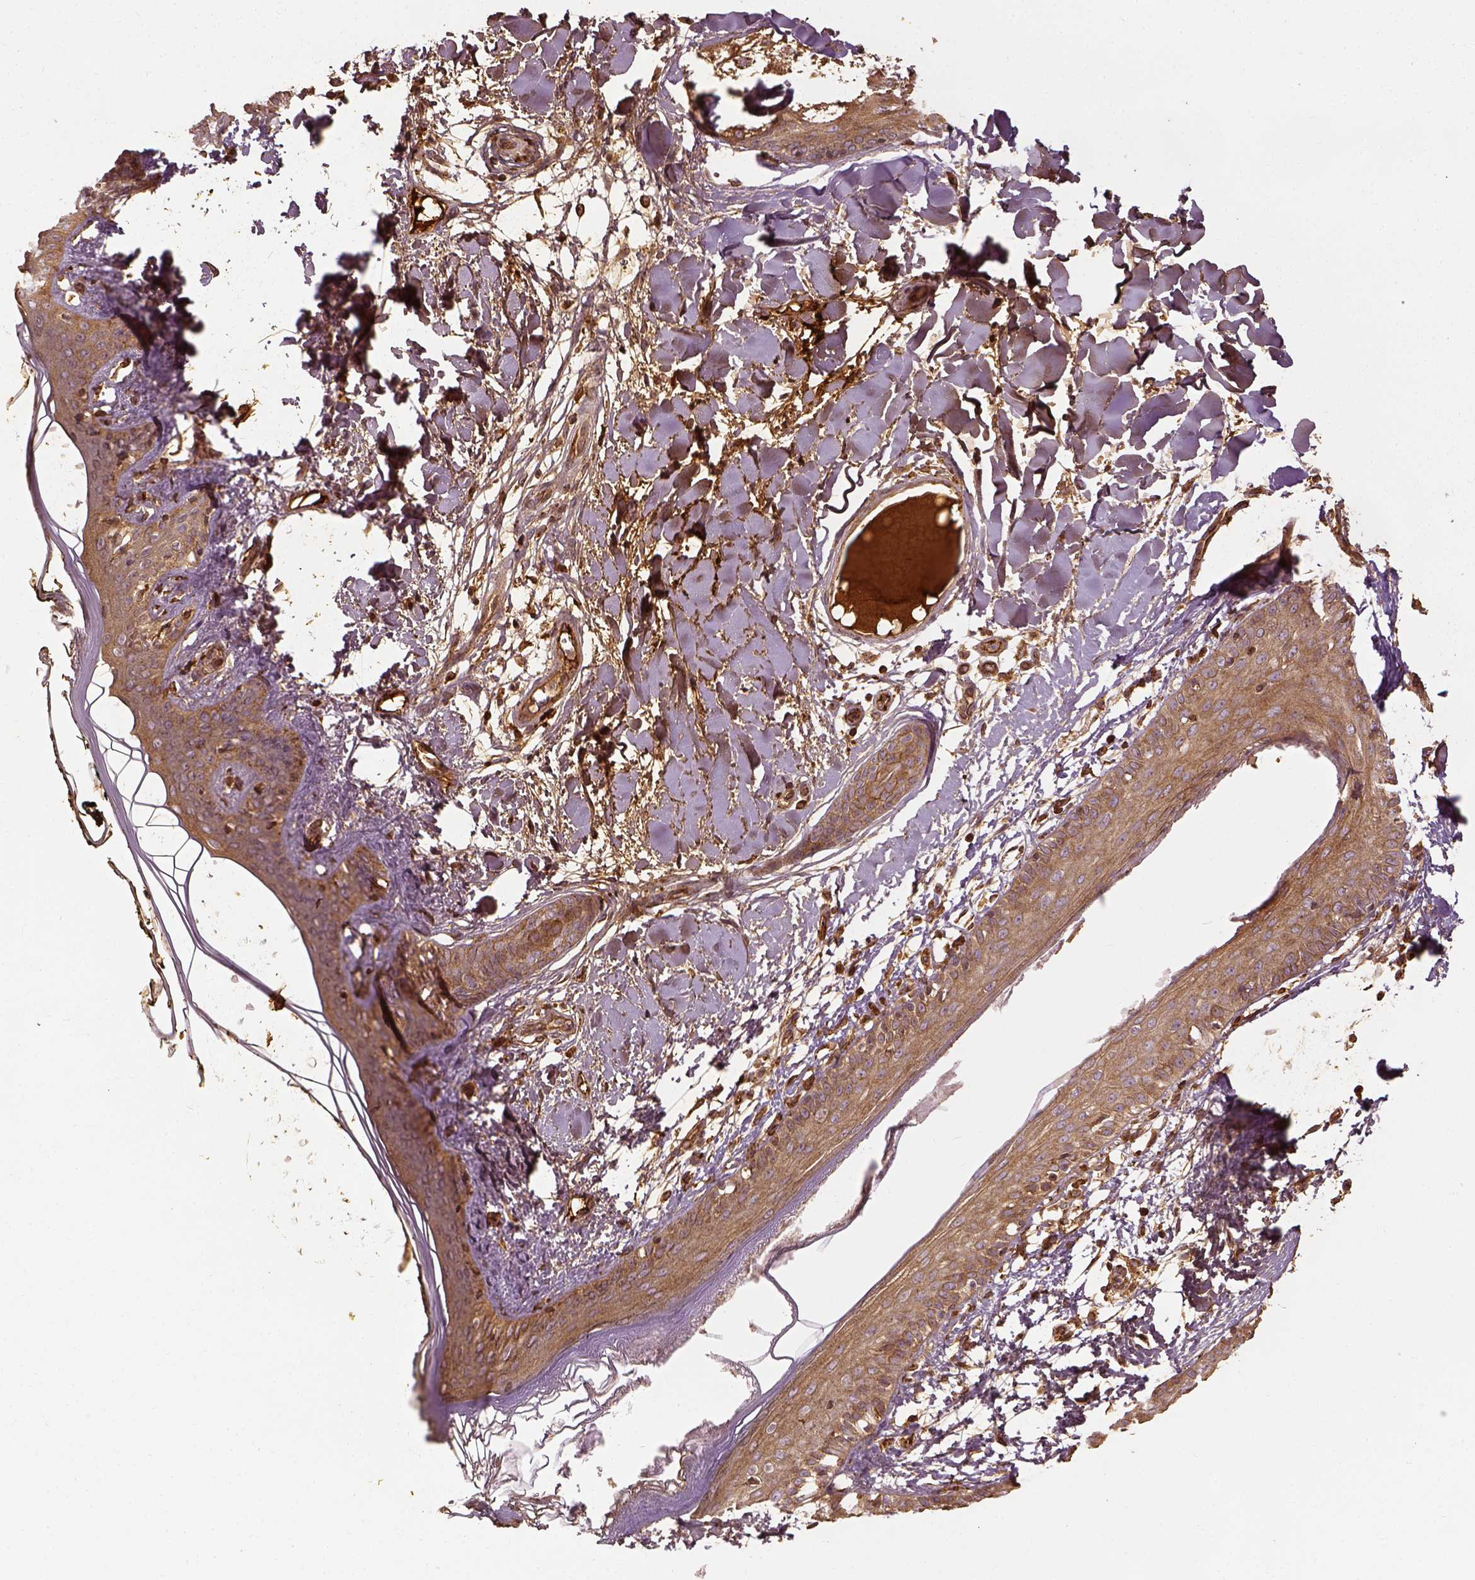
{"staining": {"intensity": "moderate", "quantity": "25%-75%", "location": "cytoplasmic/membranous"}, "tissue": "skin", "cell_type": "Fibroblasts", "image_type": "normal", "snomed": [{"axis": "morphology", "description": "Normal tissue, NOS"}, {"axis": "topography", "description": "Skin"}], "caption": "Protein staining of benign skin exhibits moderate cytoplasmic/membranous staining in about 25%-75% of fibroblasts.", "gene": "VEGFA", "patient": {"sex": "female", "age": 34}}